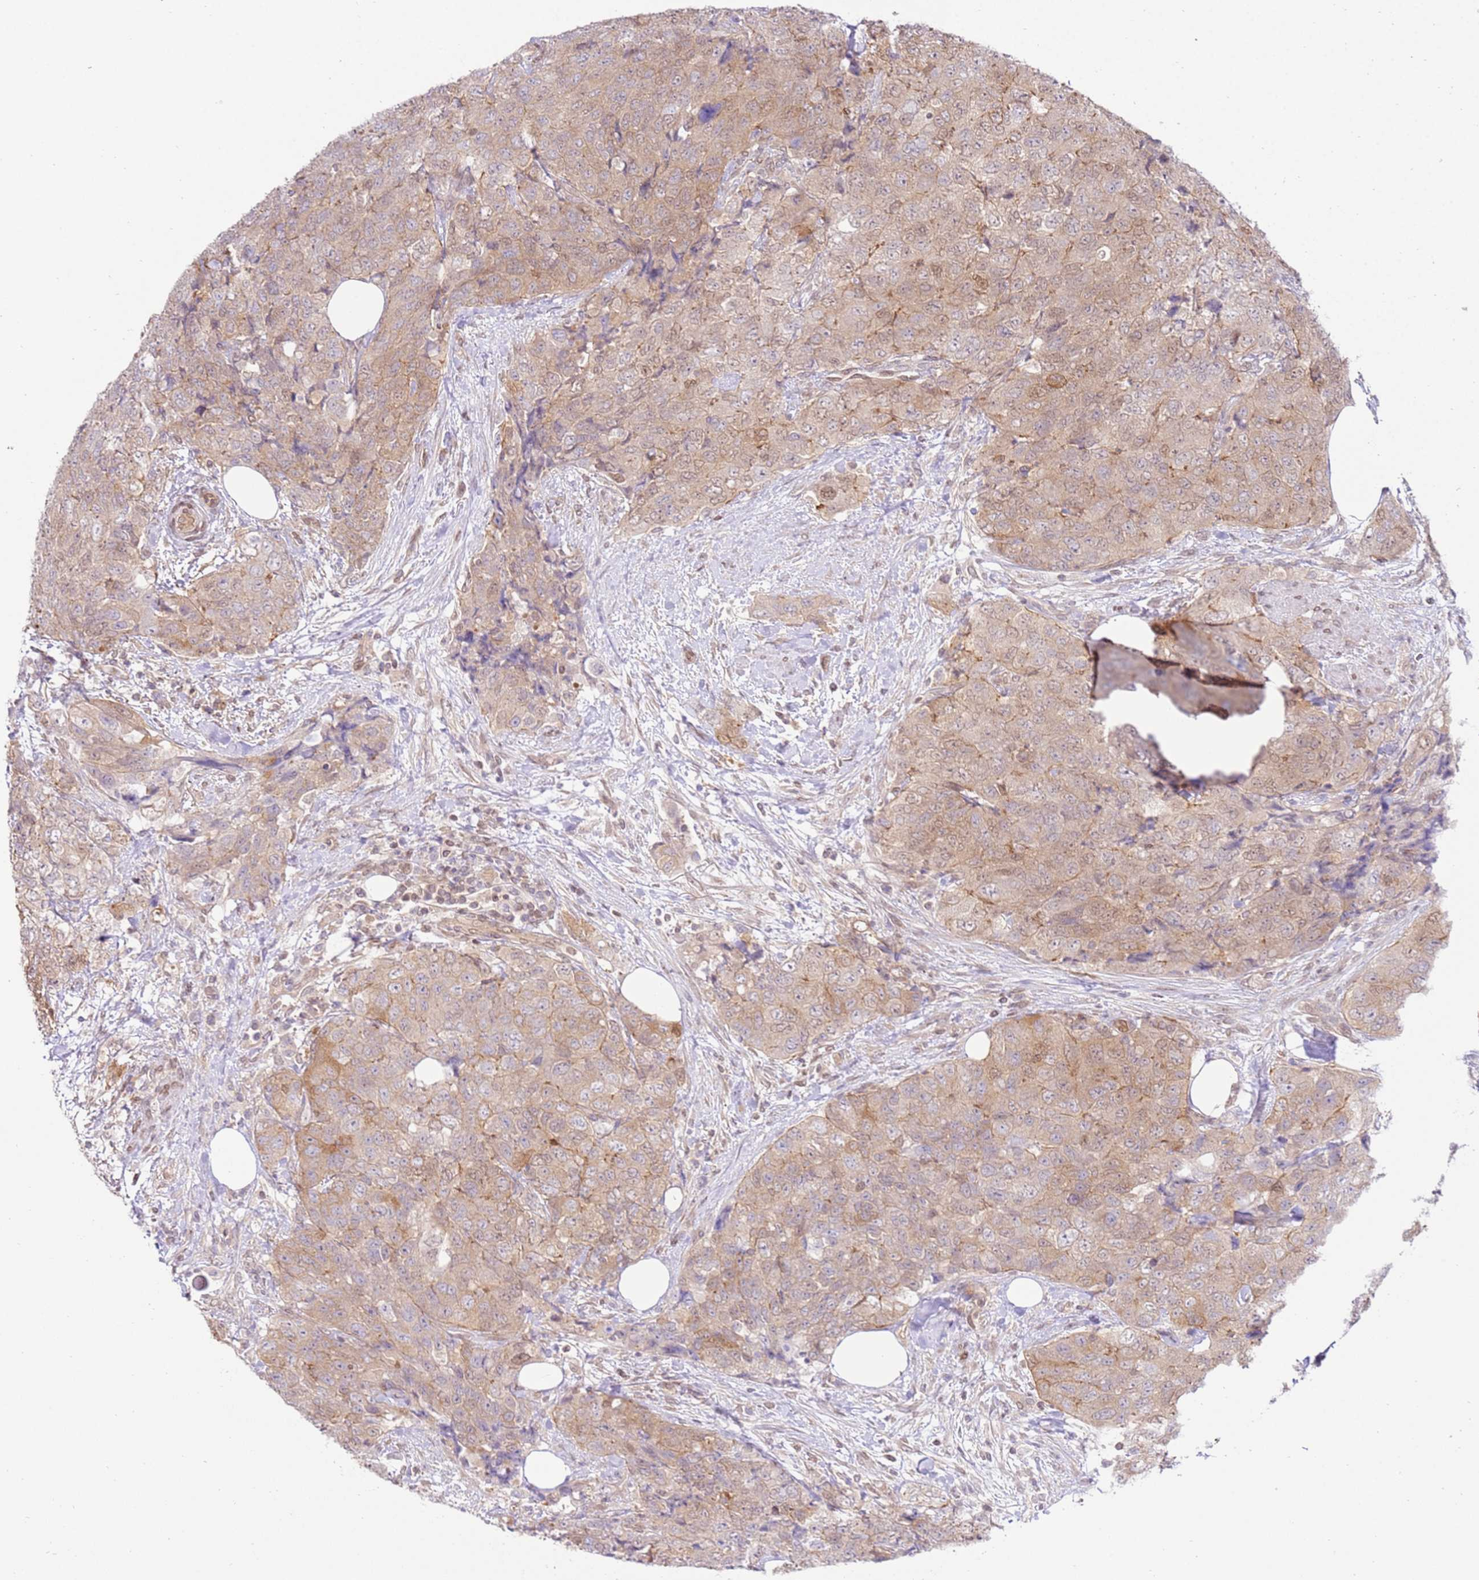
{"staining": {"intensity": "weak", "quantity": "25%-75%", "location": "cytoplasmic/membranous"}, "tissue": "urothelial cancer", "cell_type": "Tumor cells", "image_type": "cancer", "snomed": [{"axis": "morphology", "description": "Urothelial carcinoma, High grade"}, {"axis": "topography", "description": "Urinary bladder"}], "caption": "The histopathology image reveals a brown stain indicating the presence of a protein in the cytoplasmic/membranous of tumor cells in urothelial cancer.", "gene": "TRIM37", "patient": {"sex": "female", "age": 78}}